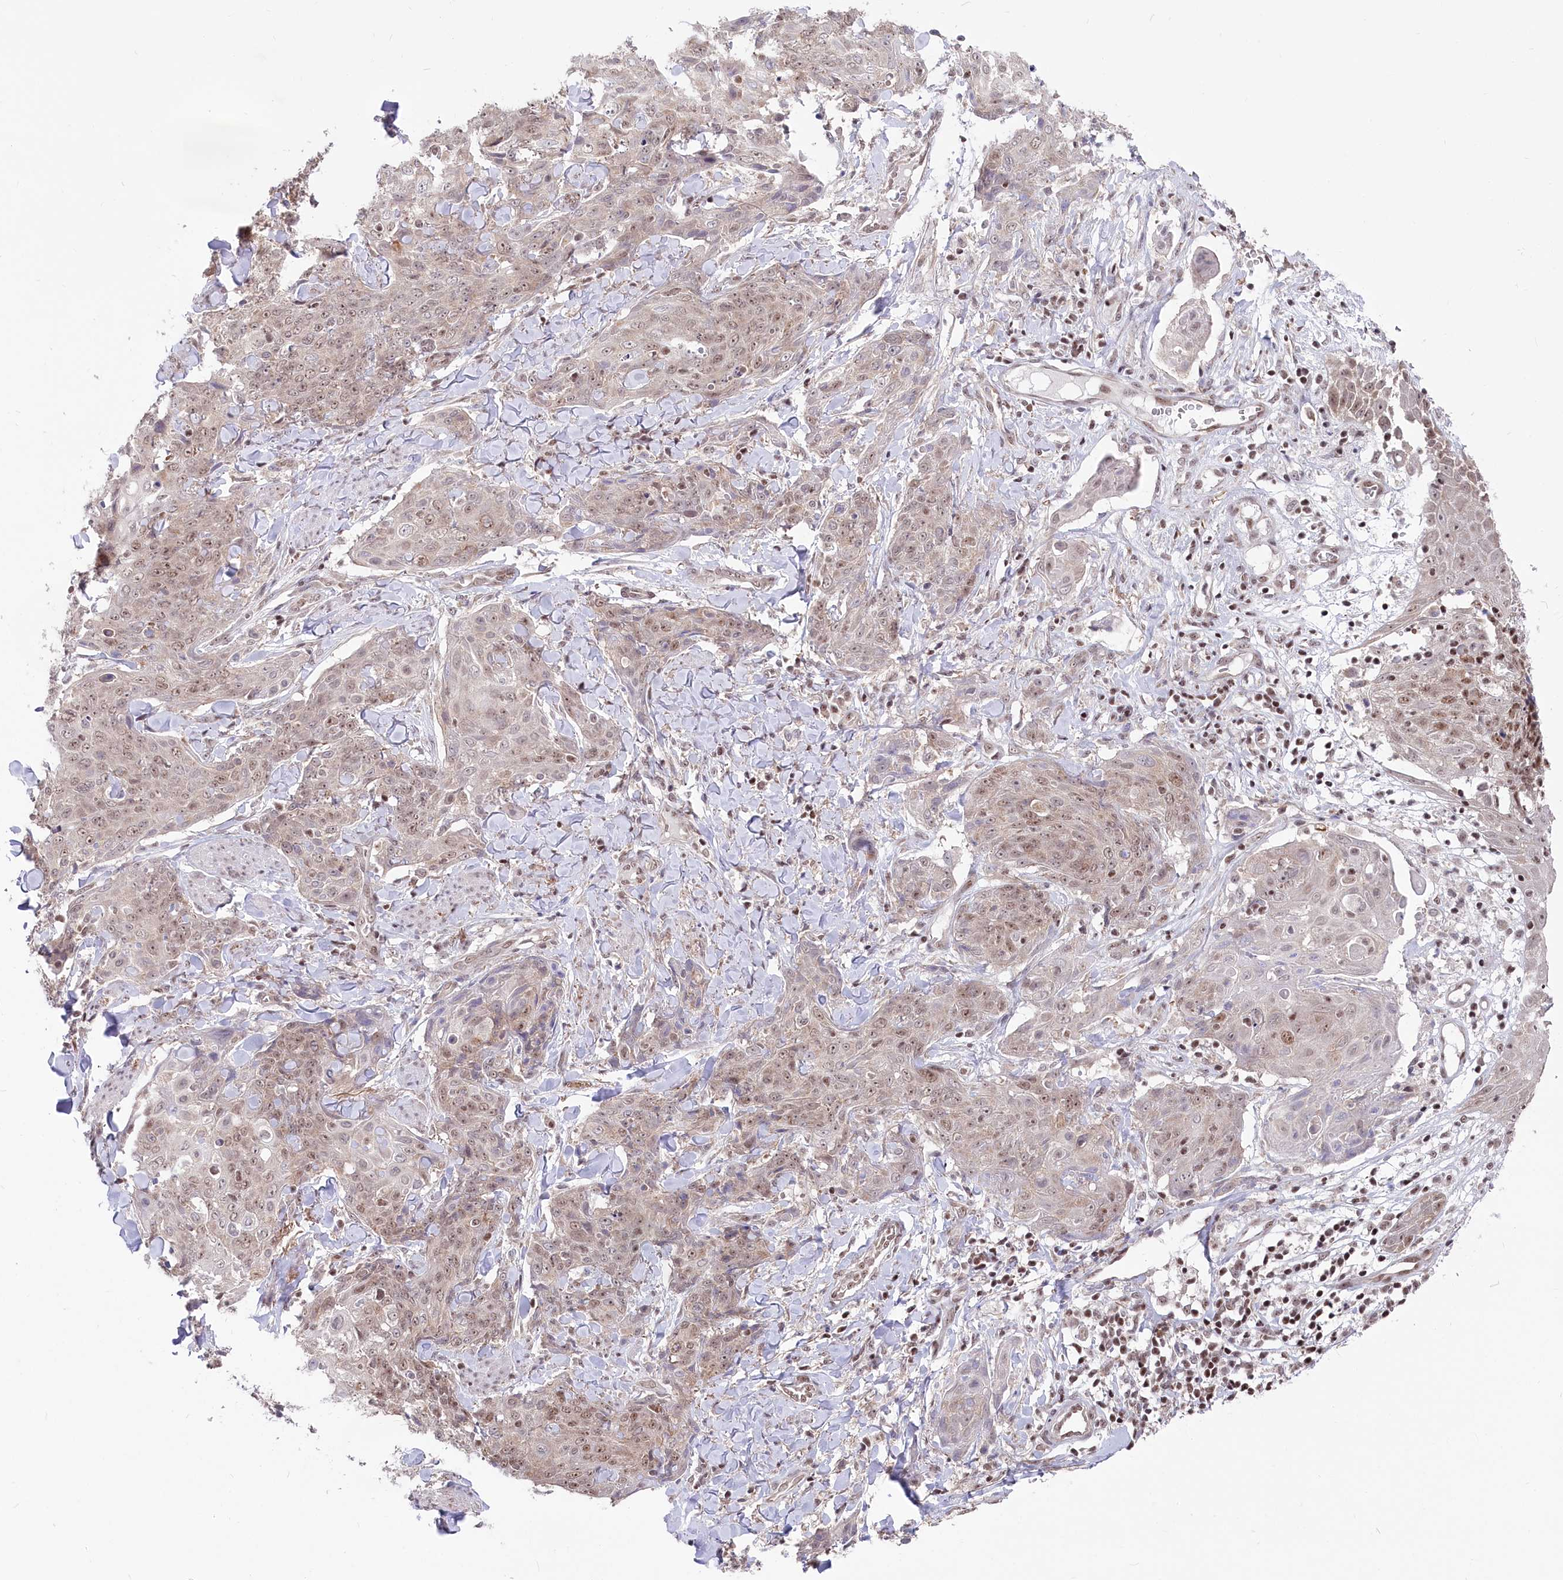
{"staining": {"intensity": "weak", "quantity": "25%-75%", "location": "nuclear"}, "tissue": "skin cancer", "cell_type": "Tumor cells", "image_type": "cancer", "snomed": [{"axis": "morphology", "description": "Squamous cell carcinoma, NOS"}, {"axis": "topography", "description": "Skin"}, {"axis": "topography", "description": "Vulva"}], "caption": "Skin cancer stained with a brown dye reveals weak nuclear positive expression in approximately 25%-75% of tumor cells.", "gene": "CGGBP1", "patient": {"sex": "female", "age": 85}}